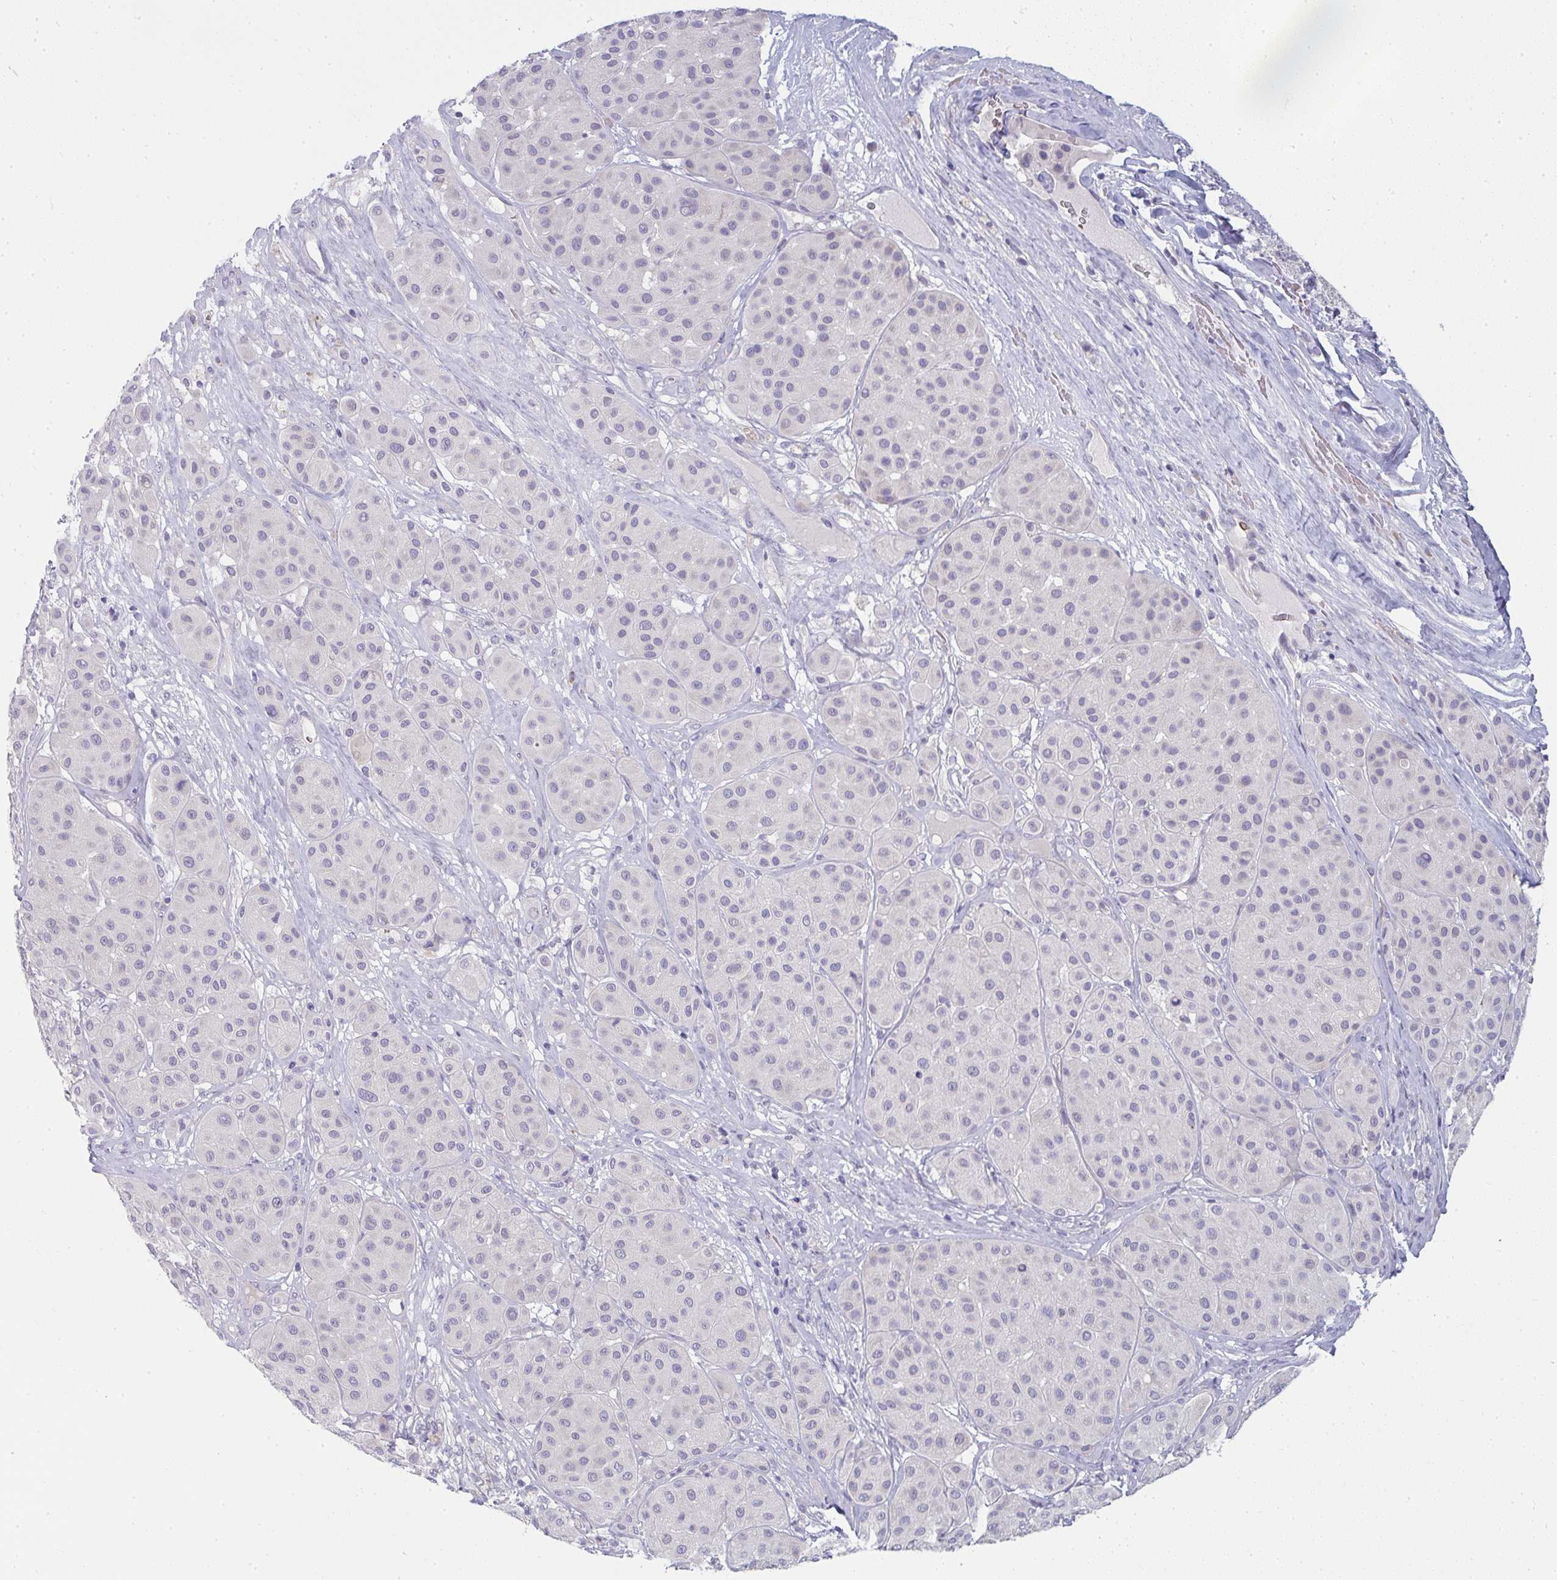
{"staining": {"intensity": "negative", "quantity": "none", "location": "none"}, "tissue": "melanoma", "cell_type": "Tumor cells", "image_type": "cancer", "snomed": [{"axis": "morphology", "description": "Malignant melanoma, Metastatic site"}, {"axis": "topography", "description": "Smooth muscle"}], "caption": "Immunohistochemistry of melanoma displays no positivity in tumor cells.", "gene": "SHB", "patient": {"sex": "male", "age": 41}}